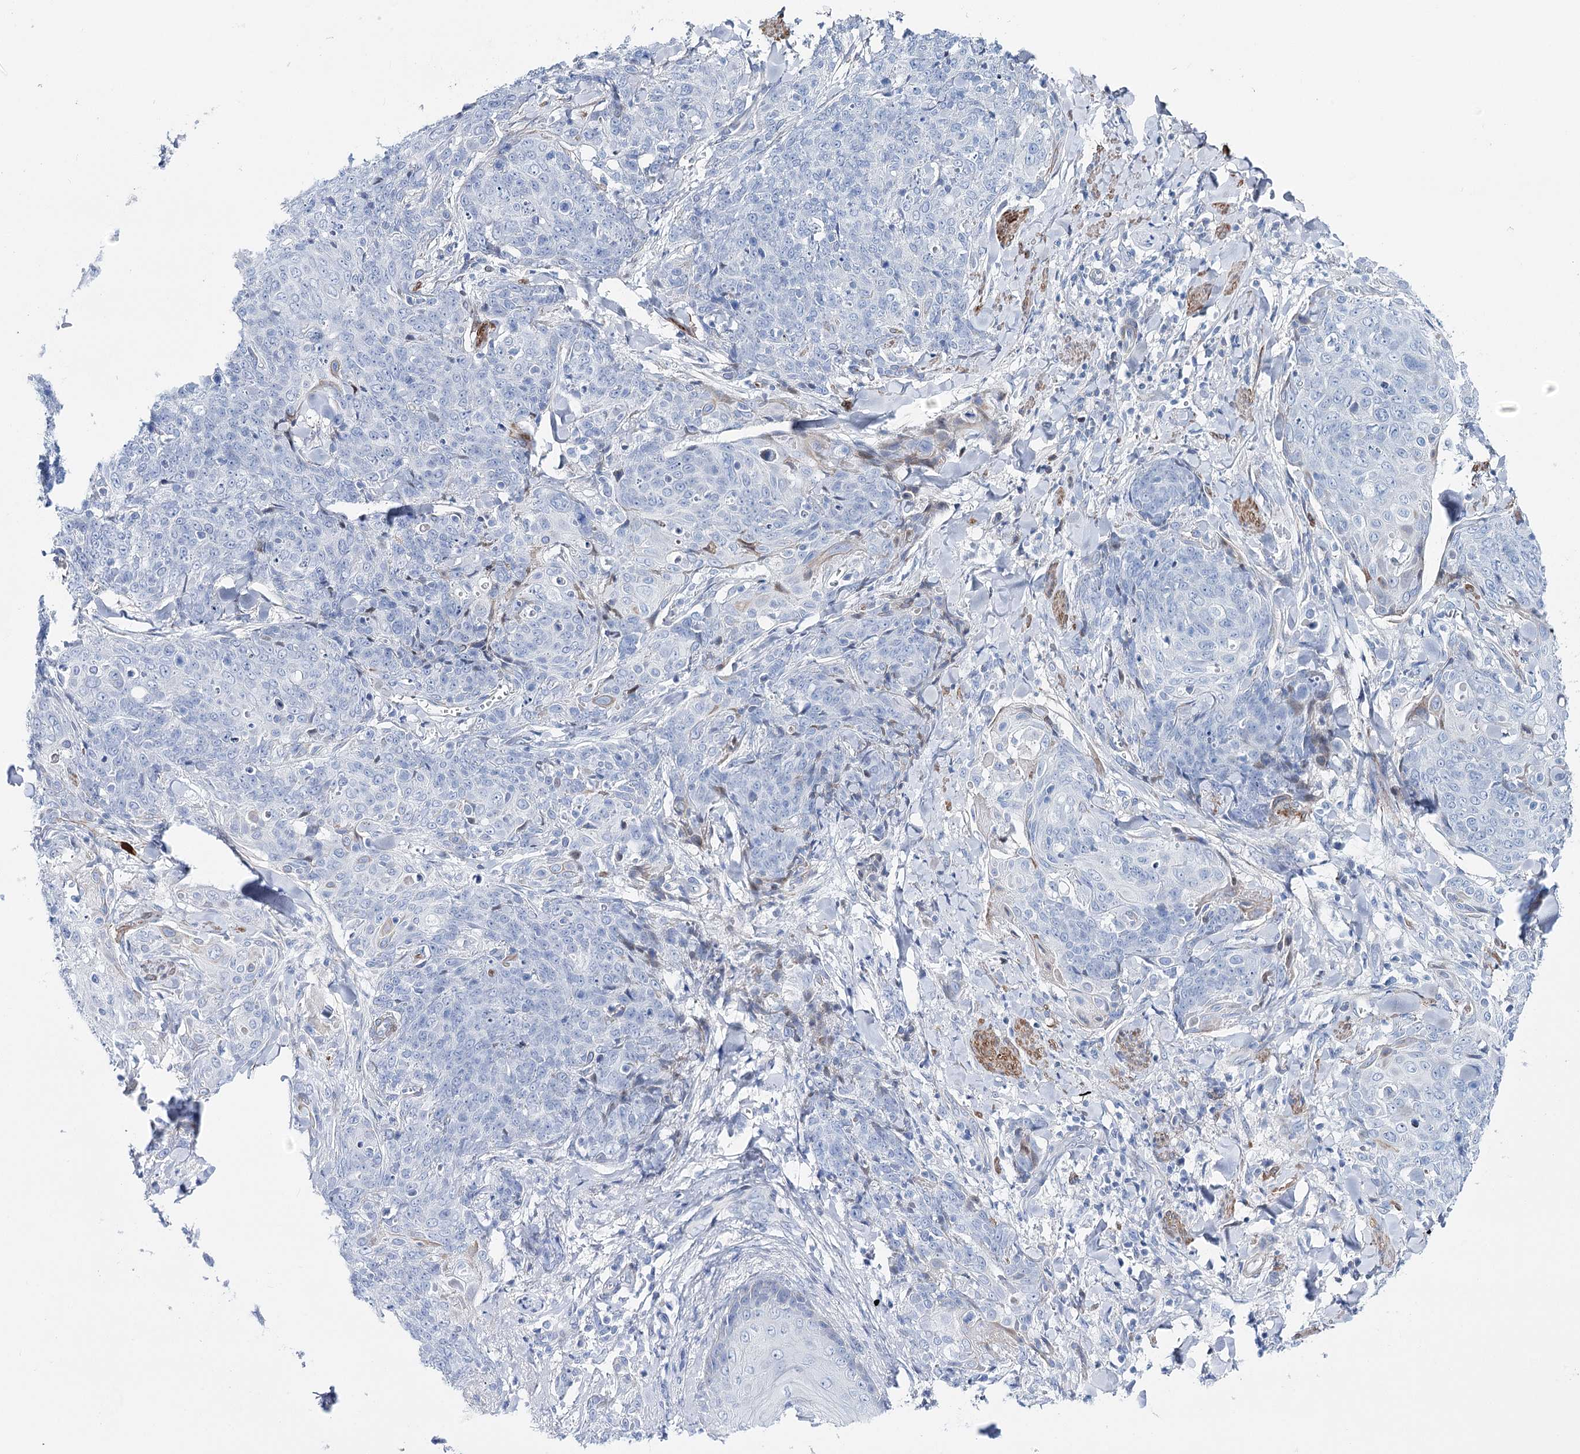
{"staining": {"intensity": "negative", "quantity": "none", "location": "none"}, "tissue": "skin cancer", "cell_type": "Tumor cells", "image_type": "cancer", "snomed": [{"axis": "morphology", "description": "Squamous cell carcinoma, NOS"}, {"axis": "topography", "description": "Skin"}, {"axis": "topography", "description": "Vulva"}], "caption": "Tumor cells are negative for protein expression in human squamous cell carcinoma (skin).", "gene": "ANKRD23", "patient": {"sex": "female", "age": 85}}